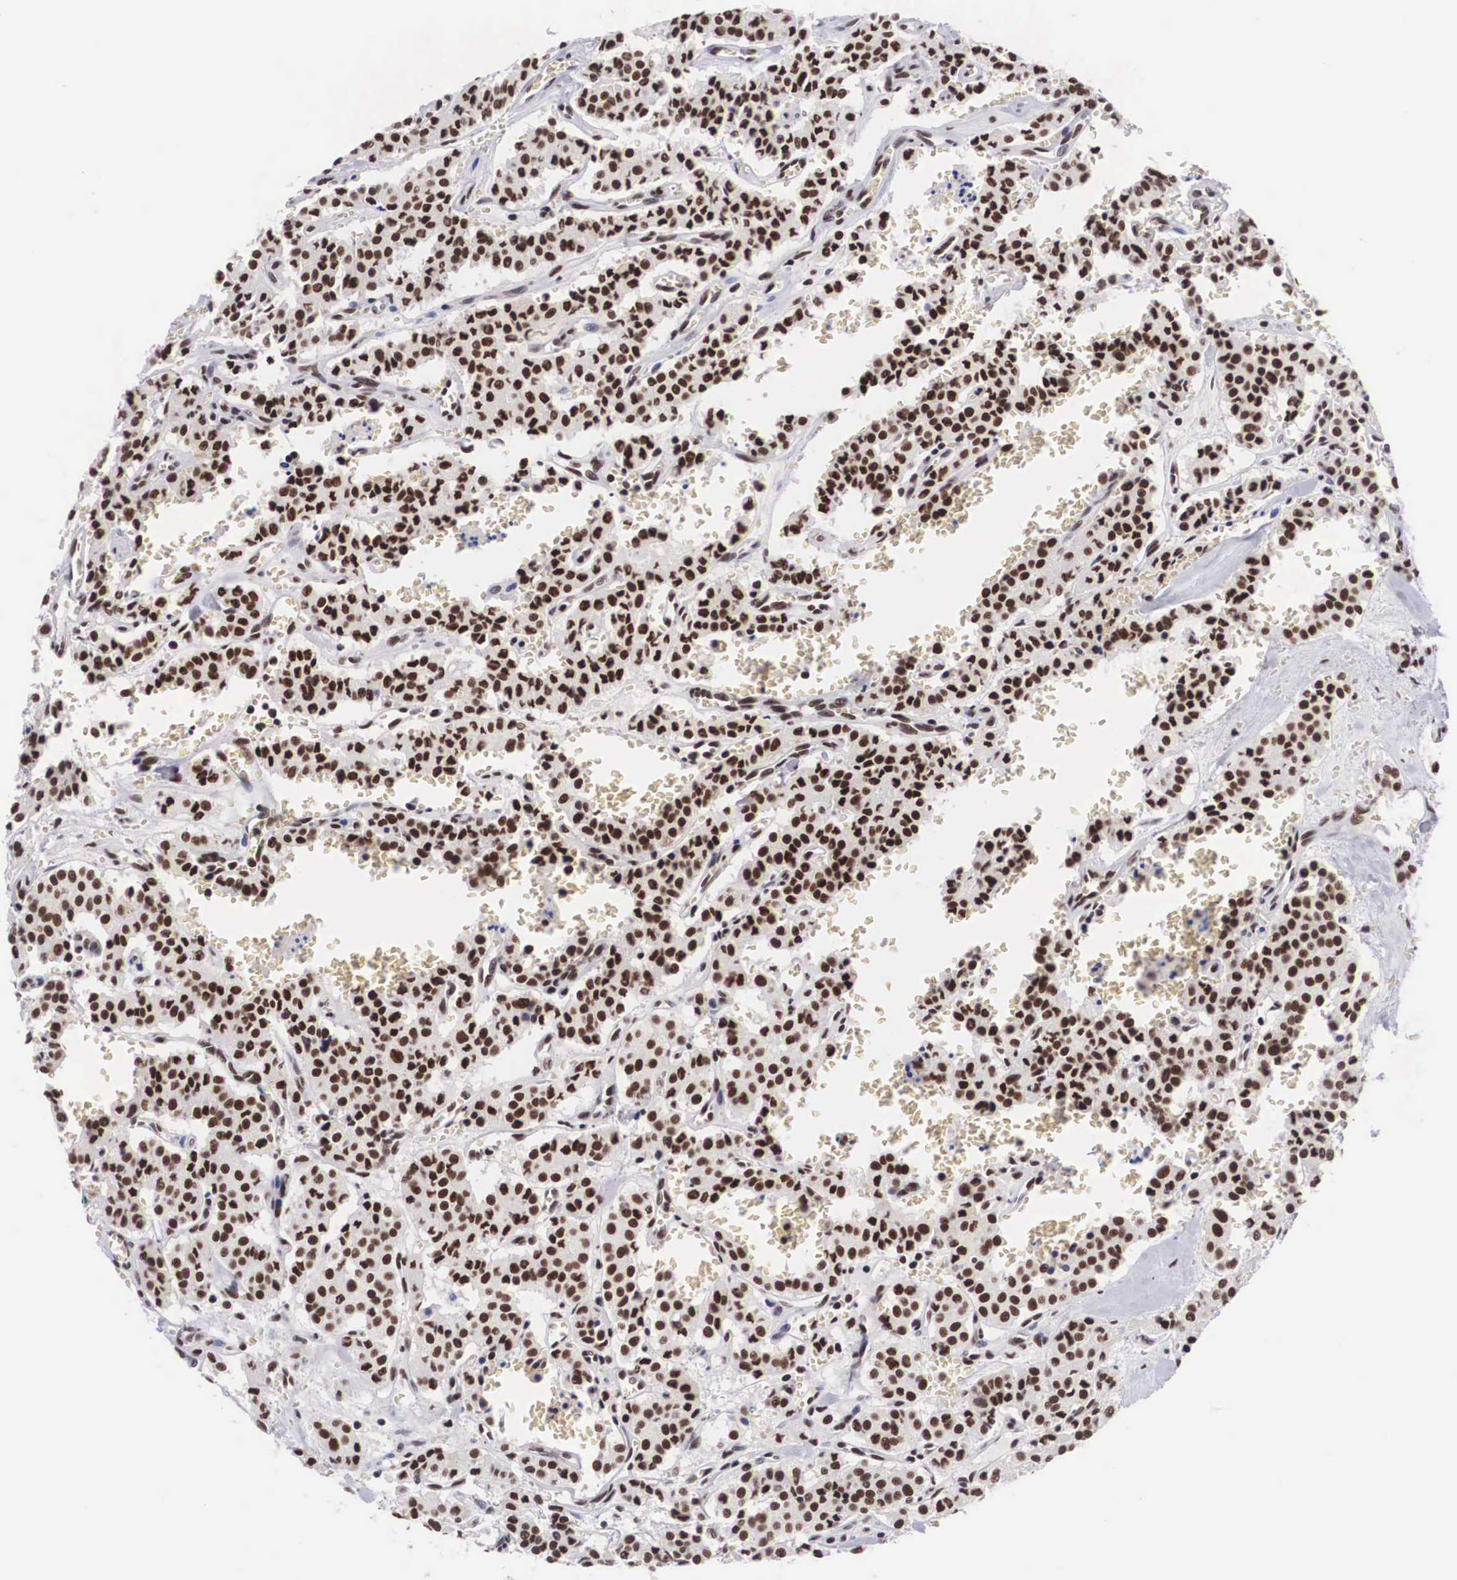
{"staining": {"intensity": "moderate", "quantity": ">75%", "location": "nuclear"}, "tissue": "carcinoid", "cell_type": "Tumor cells", "image_type": "cancer", "snomed": [{"axis": "morphology", "description": "Carcinoid, malignant, NOS"}, {"axis": "topography", "description": "Bronchus"}], "caption": "Tumor cells reveal moderate nuclear staining in approximately >75% of cells in carcinoid. The staining was performed using DAB (3,3'-diaminobenzidine) to visualize the protein expression in brown, while the nuclei were stained in blue with hematoxylin (Magnification: 20x).", "gene": "SF3A1", "patient": {"sex": "male", "age": 55}}